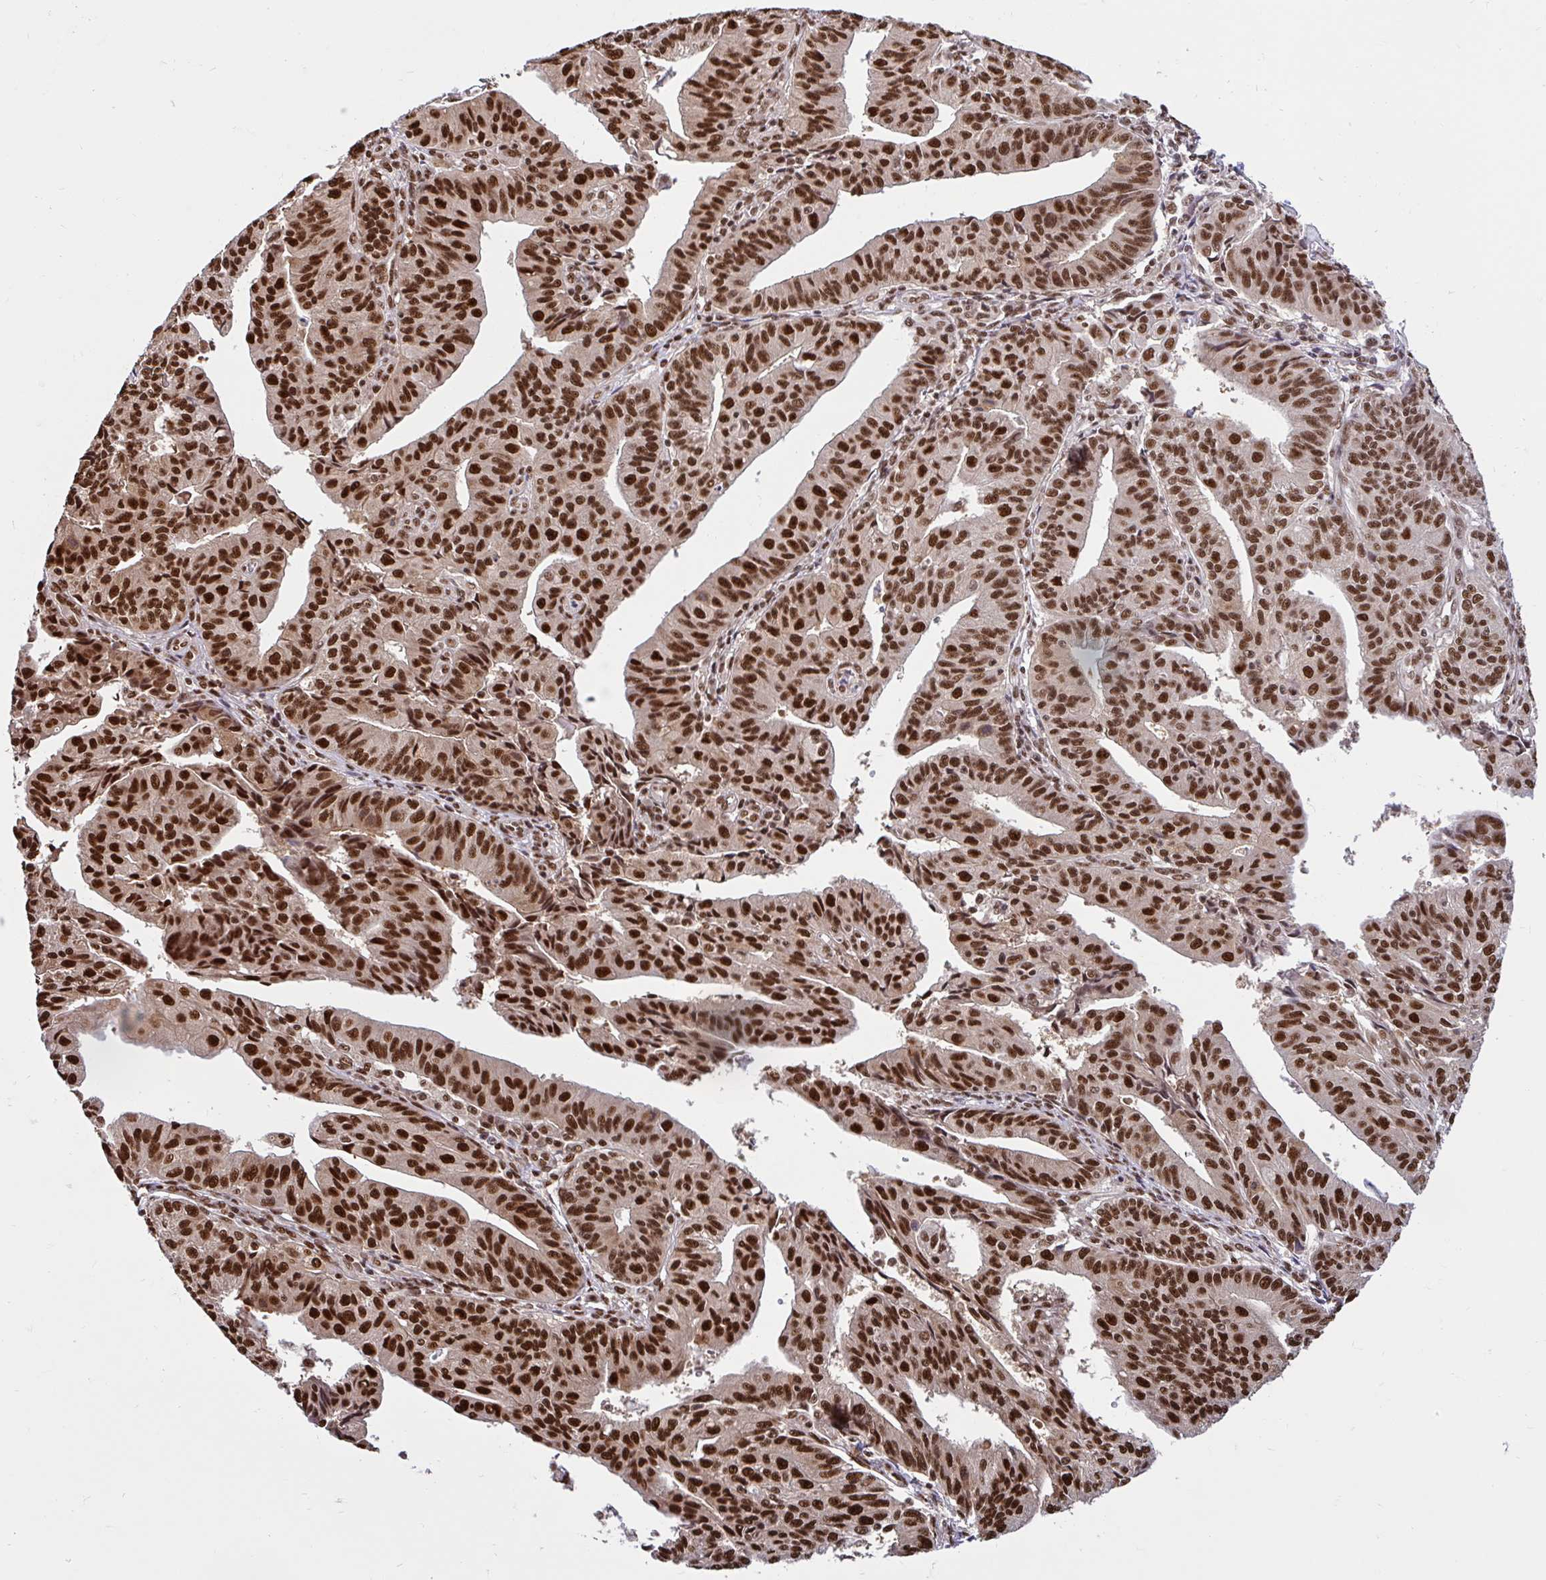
{"staining": {"intensity": "strong", "quantity": ">75%", "location": "nuclear"}, "tissue": "endometrial cancer", "cell_type": "Tumor cells", "image_type": "cancer", "snomed": [{"axis": "morphology", "description": "Adenocarcinoma, NOS"}, {"axis": "topography", "description": "Endometrium"}], "caption": "Tumor cells reveal strong nuclear staining in about >75% of cells in endometrial cancer (adenocarcinoma).", "gene": "ABCA9", "patient": {"sex": "female", "age": 56}}